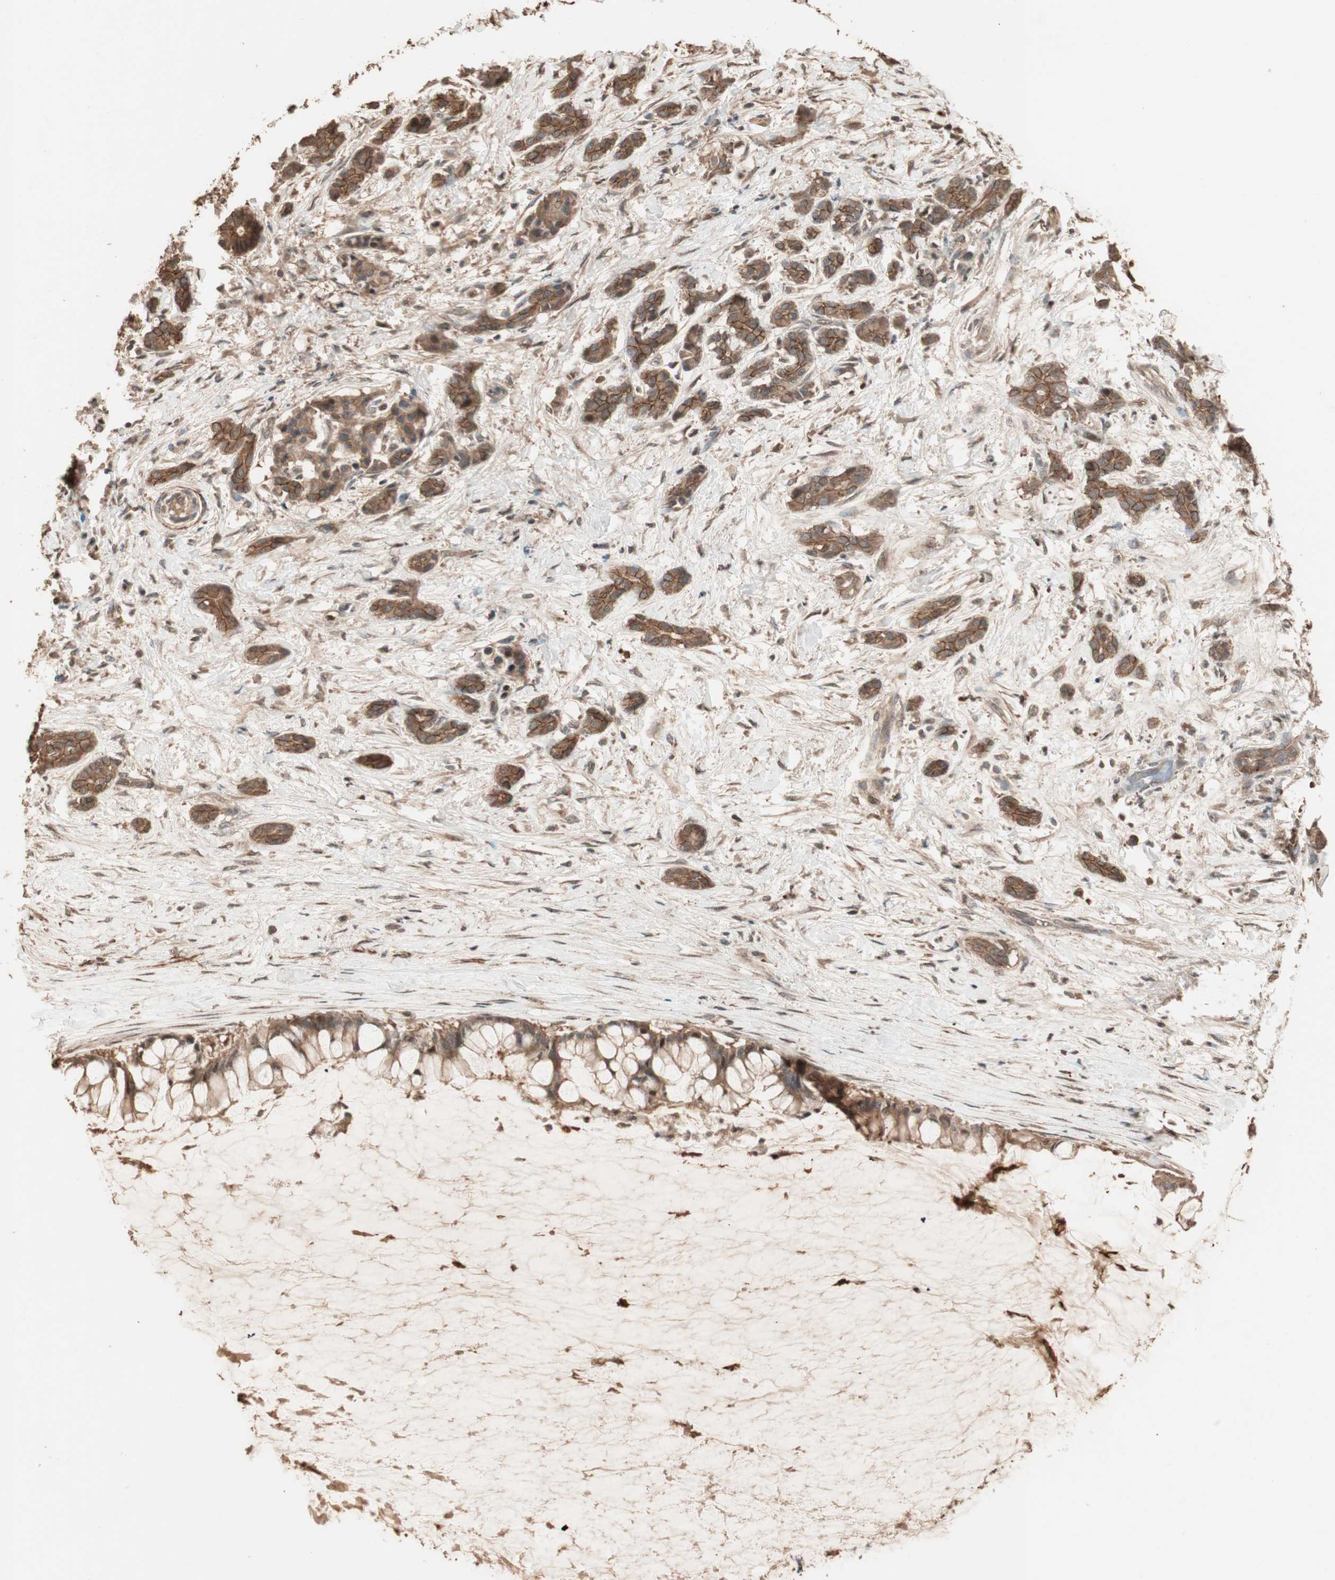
{"staining": {"intensity": "strong", "quantity": ">75%", "location": "cytoplasmic/membranous"}, "tissue": "pancreatic cancer", "cell_type": "Tumor cells", "image_type": "cancer", "snomed": [{"axis": "morphology", "description": "Adenocarcinoma, NOS"}, {"axis": "topography", "description": "Pancreas"}], "caption": "Brown immunohistochemical staining in human pancreatic cancer (adenocarcinoma) displays strong cytoplasmic/membranous expression in about >75% of tumor cells. (DAB (3,3'-diaminobenzidine) IHC with brightfield microscopy, high magnification).", "gene": "USP20", "patient": {"sex": "male", "age": 41}}